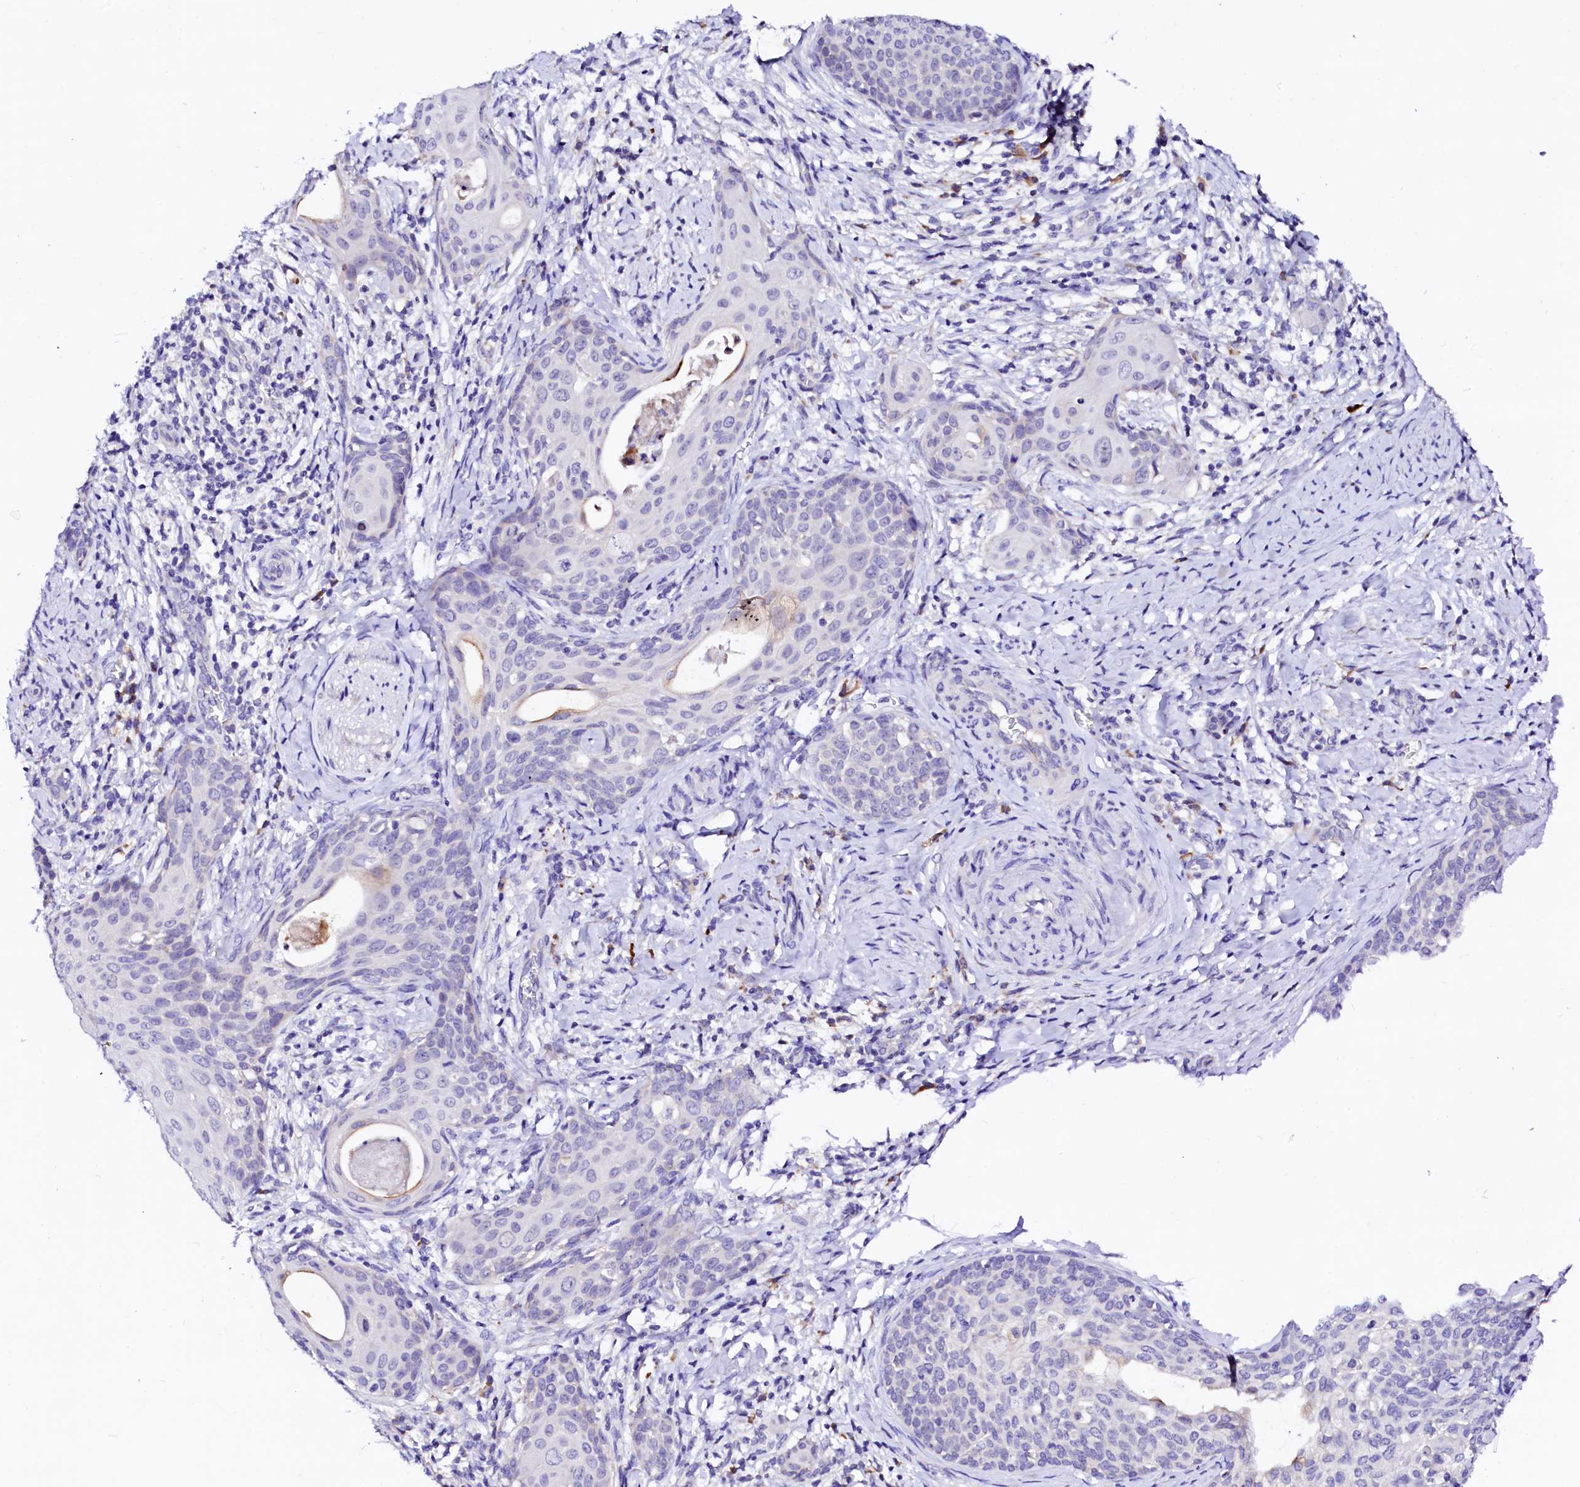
{"staining": {"intensity": "negative", "quantity": "none", "location": "none"}, "tissue": "cervical cancer", "cell_type": "Tumor cells", "image_type": "cancer", "snomed": [{"axis": "morphology", "description": "Squamous cell carcinoma, NOS"}, {"axis": "topography", "description": "Cervix"}], "caption": "This is an IHC image of human cervical cancer (squamous cell carcinoma). There is no positivity in tumor cells.", "gene": "BTBD16", "patient": {"sex": "female", "age": 52}}